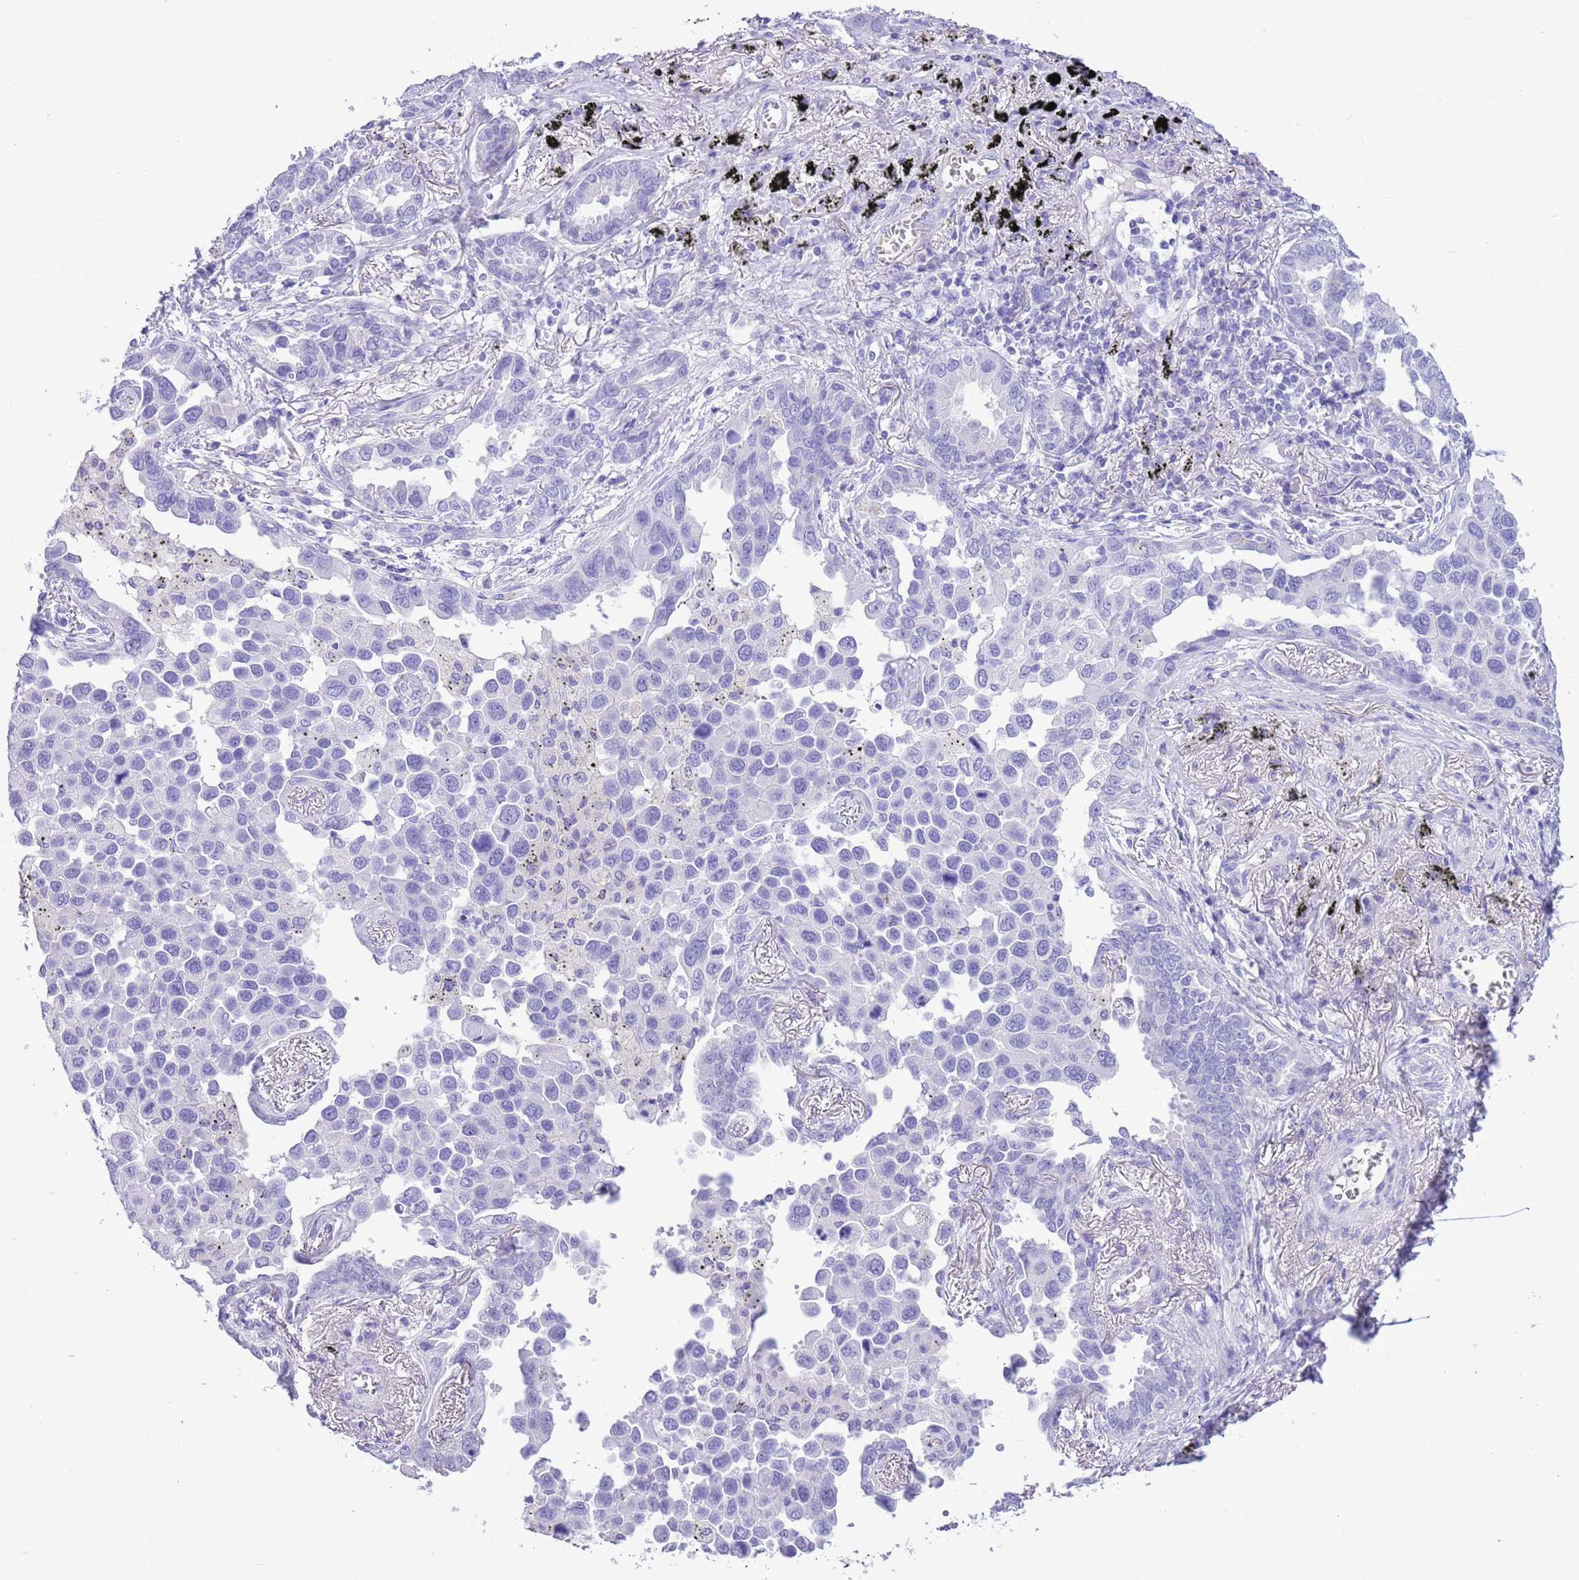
{"staining": {"intensity": "negative", "quantity": "none", "location": "none"}, "tissue": "lung cancer", "cell_type": "Tumor cells", "image_type": "cancer", "snomed": [{"axis": "morphology", "description": "Adenocarcinoma, NOS"}, {"axis": "topography", "description": "Lung"}], "caption": "The immunohistochemistry micrograph has no significant expression in tumor cells of lung adenocarcinoma tissue.", "gene": "TBC1D10B", "patient": {"sex": "male", "age": 67}}